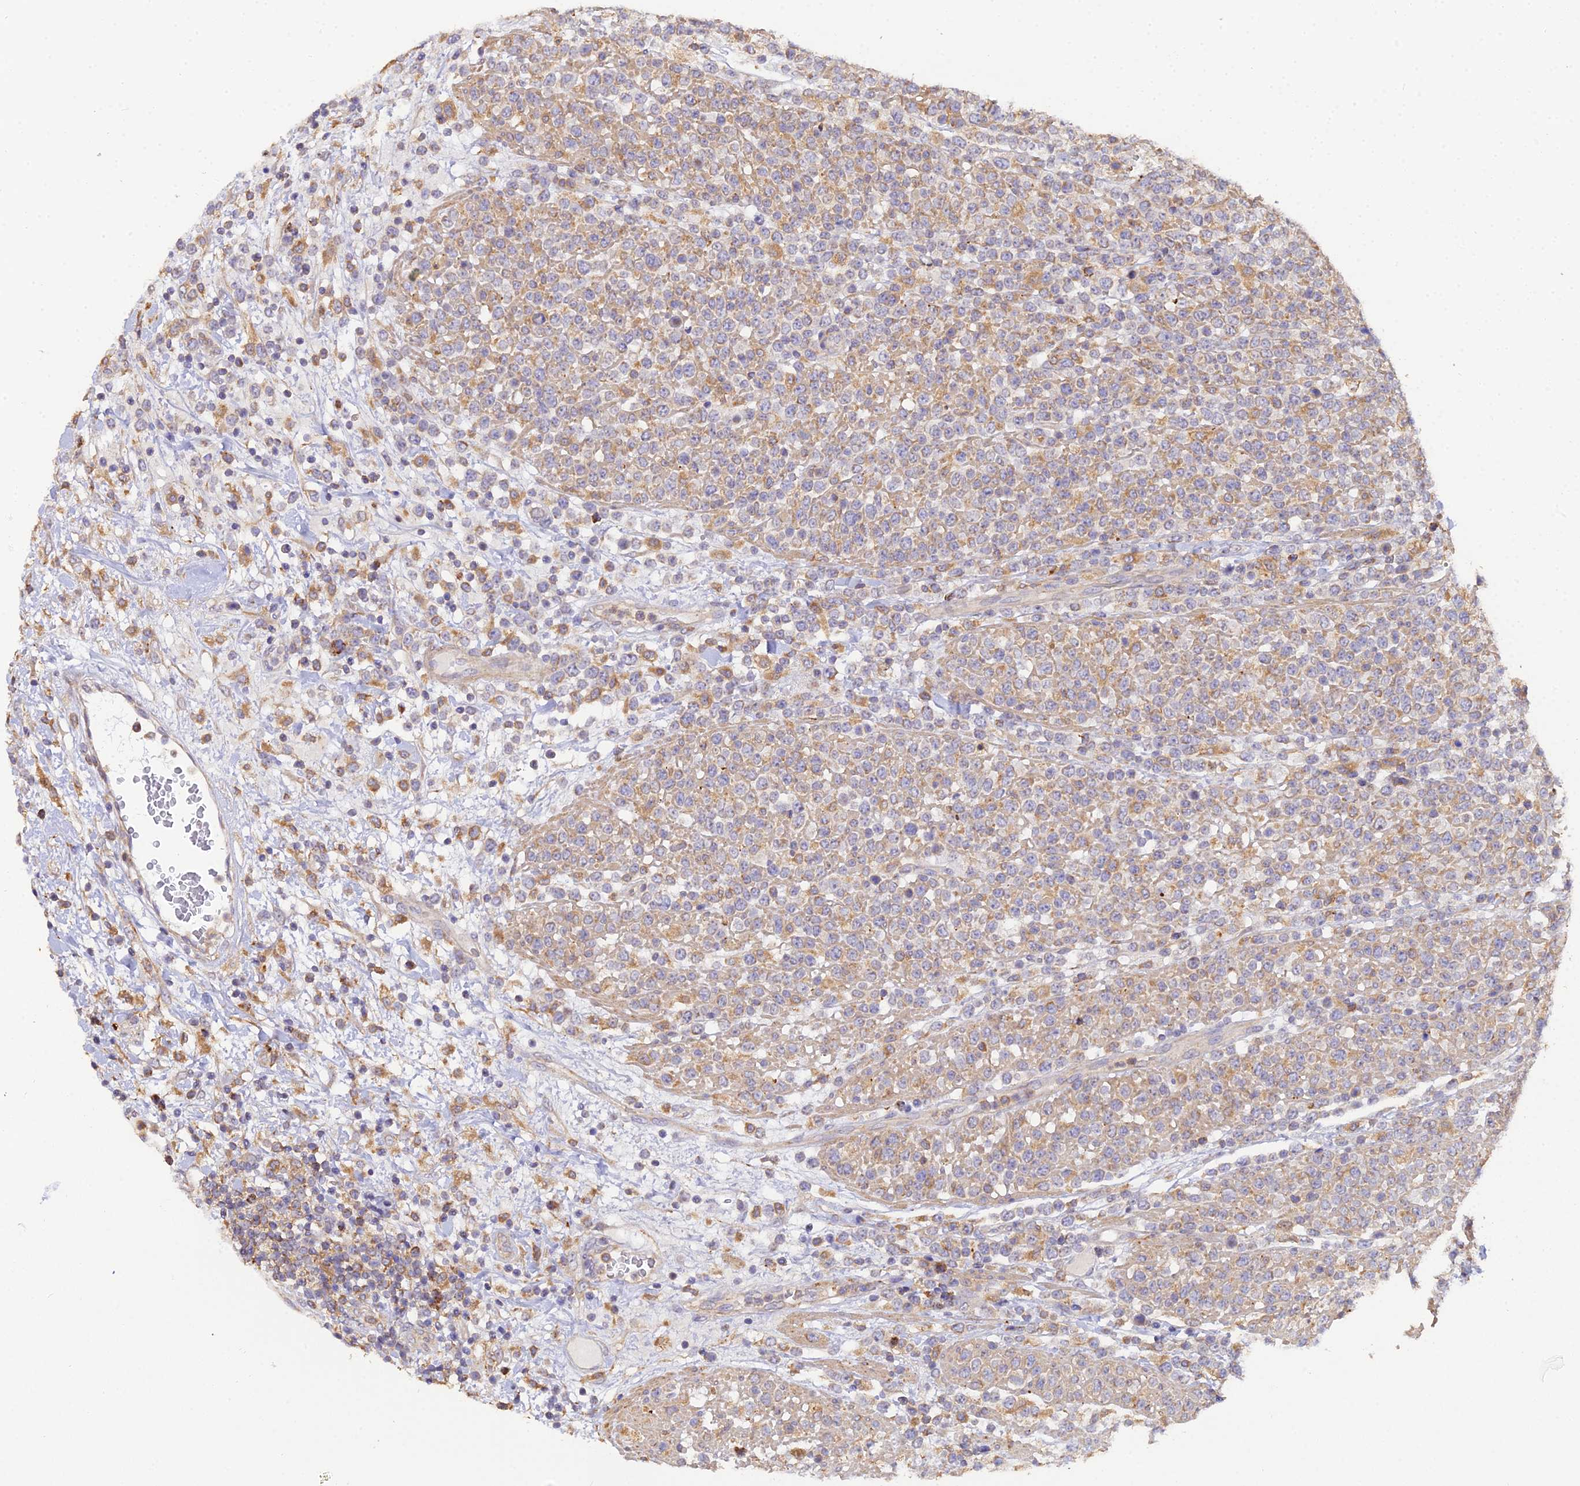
{"staining": {"intensity": "moderate", "quantity": "25%-75%", "location": "cytoplasmic/membranous"}, "tissue": "lymphoma", "cell_type": "Tumor cells", "image_type": "cancer", "snomed": [{"axis": "morphology", "description": "Malignant lymphoma, non-Hodgkin's type, High grade"}, {"axis": "topography", "description": "Colon"}], "caption": "High-power microscopy captured an immunohistochemistry (IHC) photomicrograph of lymphoma, revealing moderate cytoplasmic/membranous staining in approximately 25%-75% of tumor cells.", "gene": "ARL8B", "patient": {"sex": "female", "age": 53}}